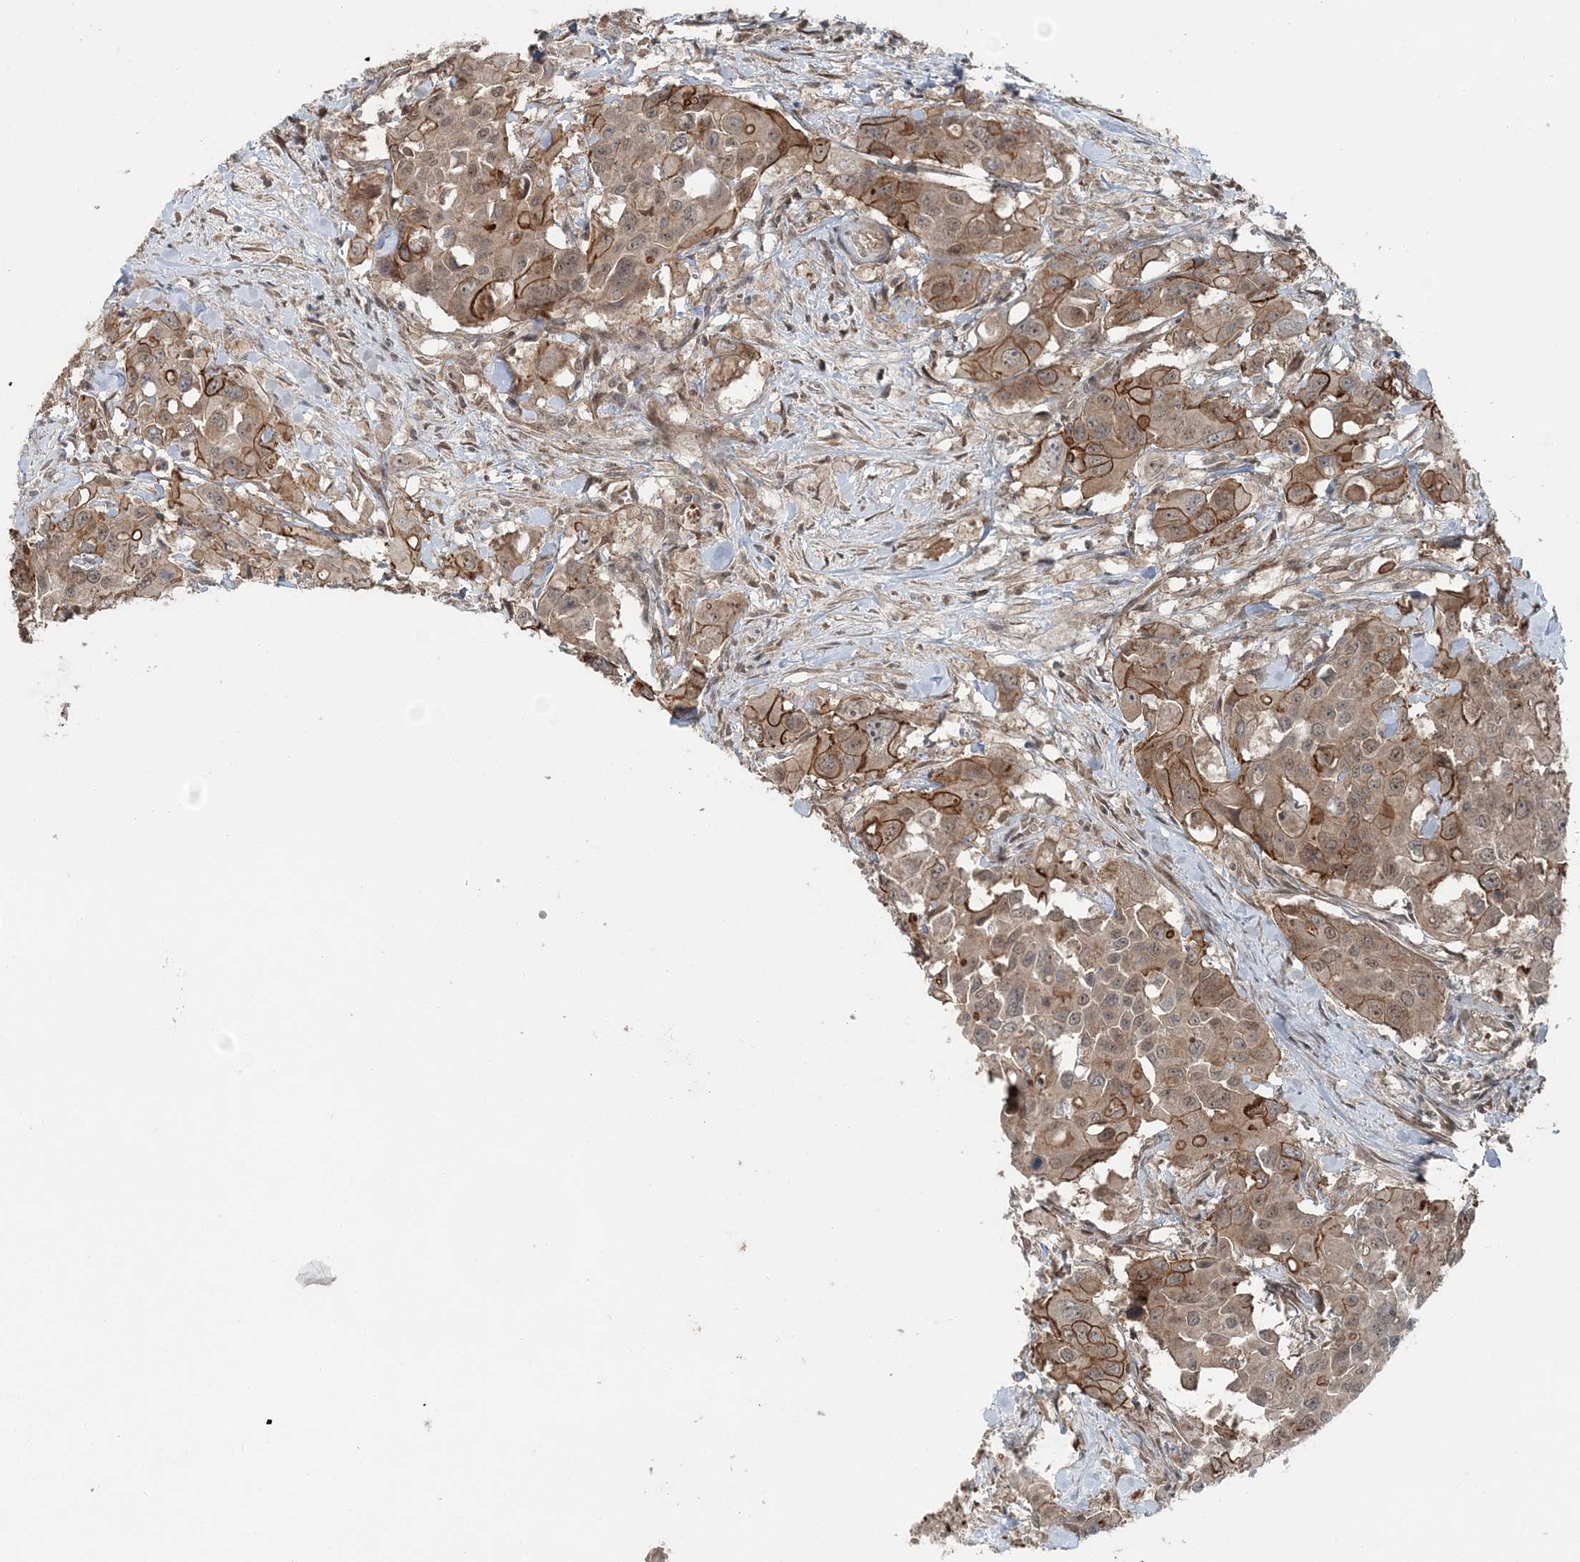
{"staining": {"intensity": "moderate", "quantity": ">75%", "location": "cytoplasmic/membranous,nuclear"}, "tissue": "colorectal cancer", "cell_type": "Tumor cells", "image_type": "cancer", "snomed": [{"axis": "morphology", "description": "Adenocarcinoma, NOS"}, {"axis": "topography", "description": "Colon"}], "caption": "There is medium levels of moderate cytoplasmic/membranous and nuclear staining in tumor cells of colorectal cancer (adenocarcinoma), as demonstrated by immunohistochemical staining (brown color).", "gene": "FBXL17", "patient": {"sex": "male", "age": 77}}